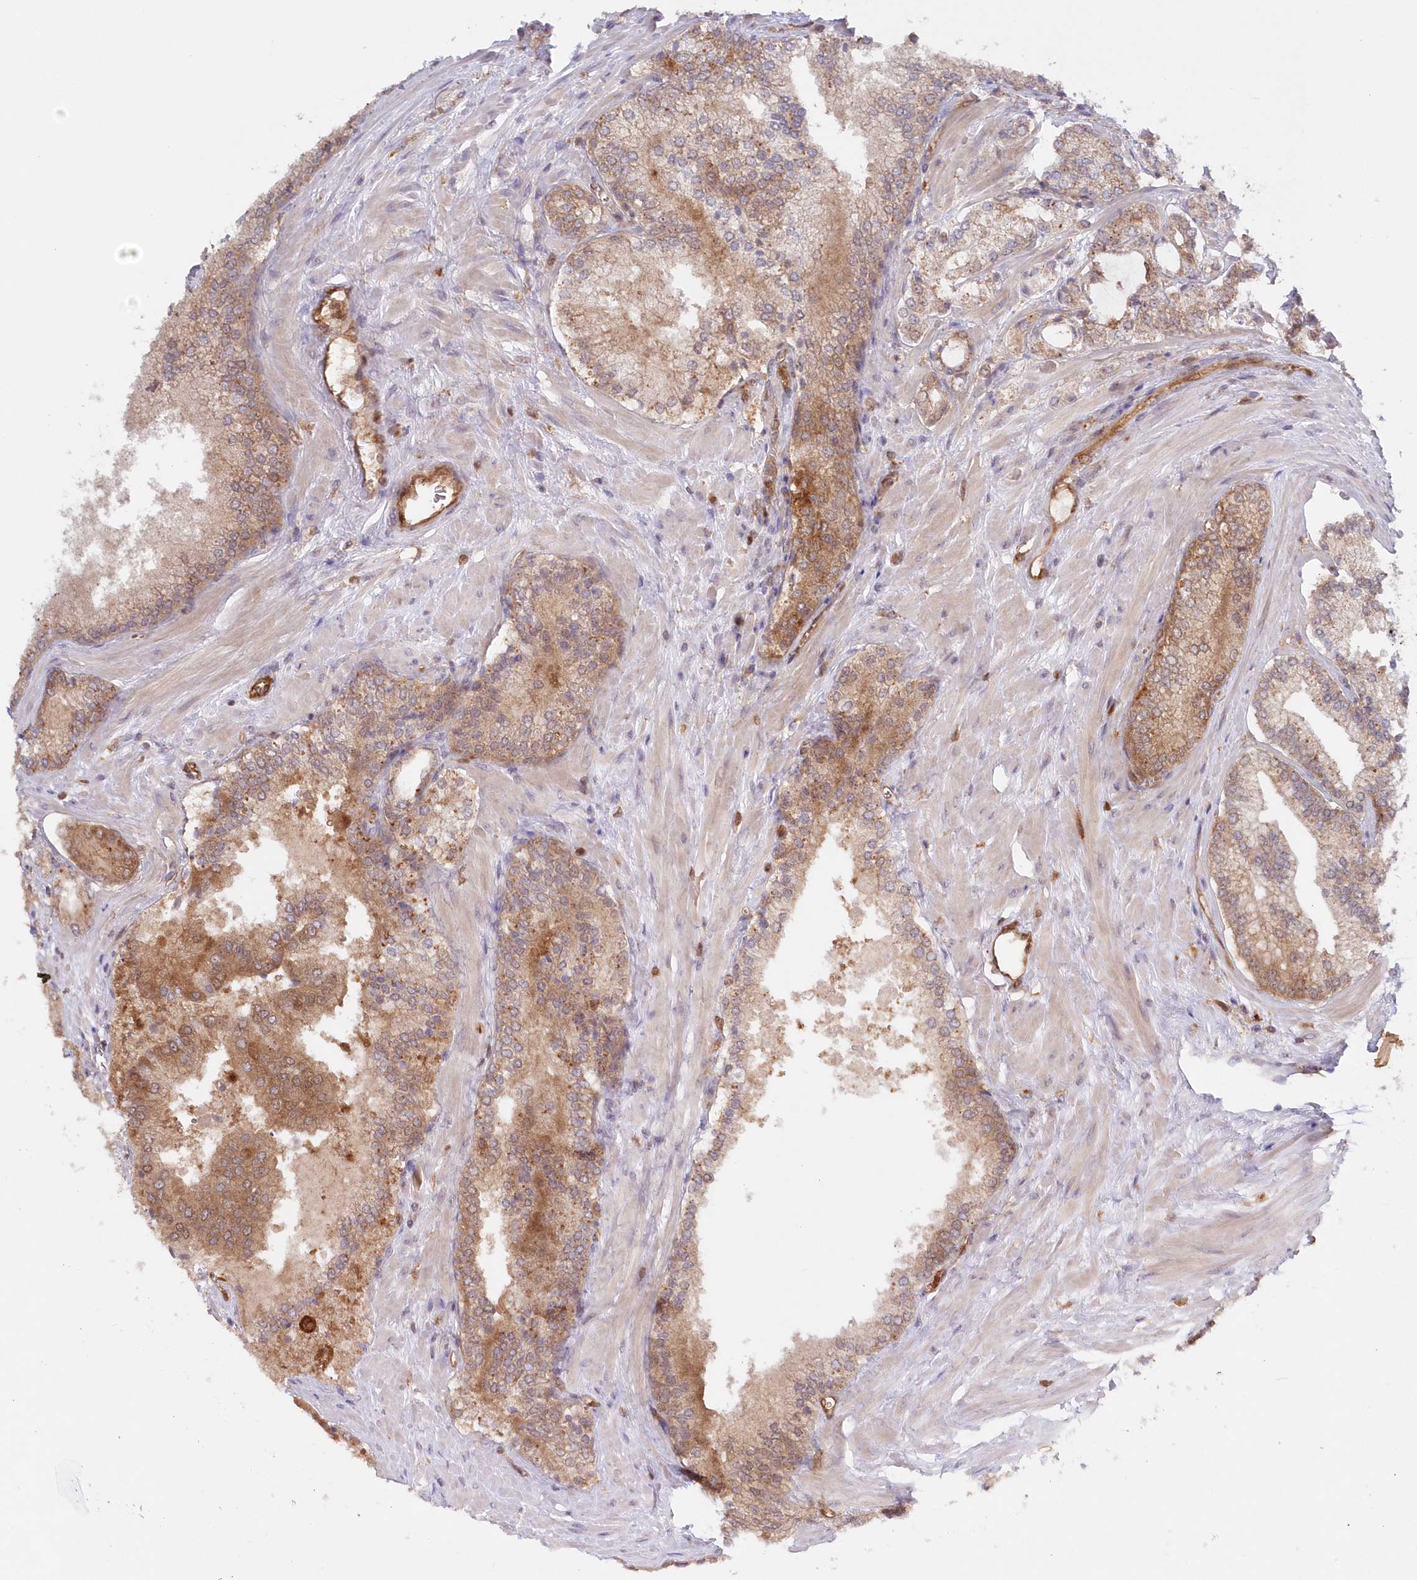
{"staining": {"intensity": "moderate", "quantity": "<25%", "location": "cytoplasmic/membranous"}, "tissue": "prostate cancer", "cell_type": "Tumor cells", "image_type": "cancer", "snomed": [{"axis": "morphology", "description": "Adenocarcinoma, Low grade"}, {"axis": "topography", "description": "Prostate"}], "caption": "Protein analysis of prostate low-grade adenocarcinoma tissue exhibits moderate cytoplasmic/membranous expression in approximately <25% of tumor cells. The protein is stained brown, and the nuclei are stained in blue (DAB (3,3'-diaminobenzidine) IHC with brightfield microscopy, high magnification).", "gene": "GBE1", "patient": {"sex": "male", "age": 74}}